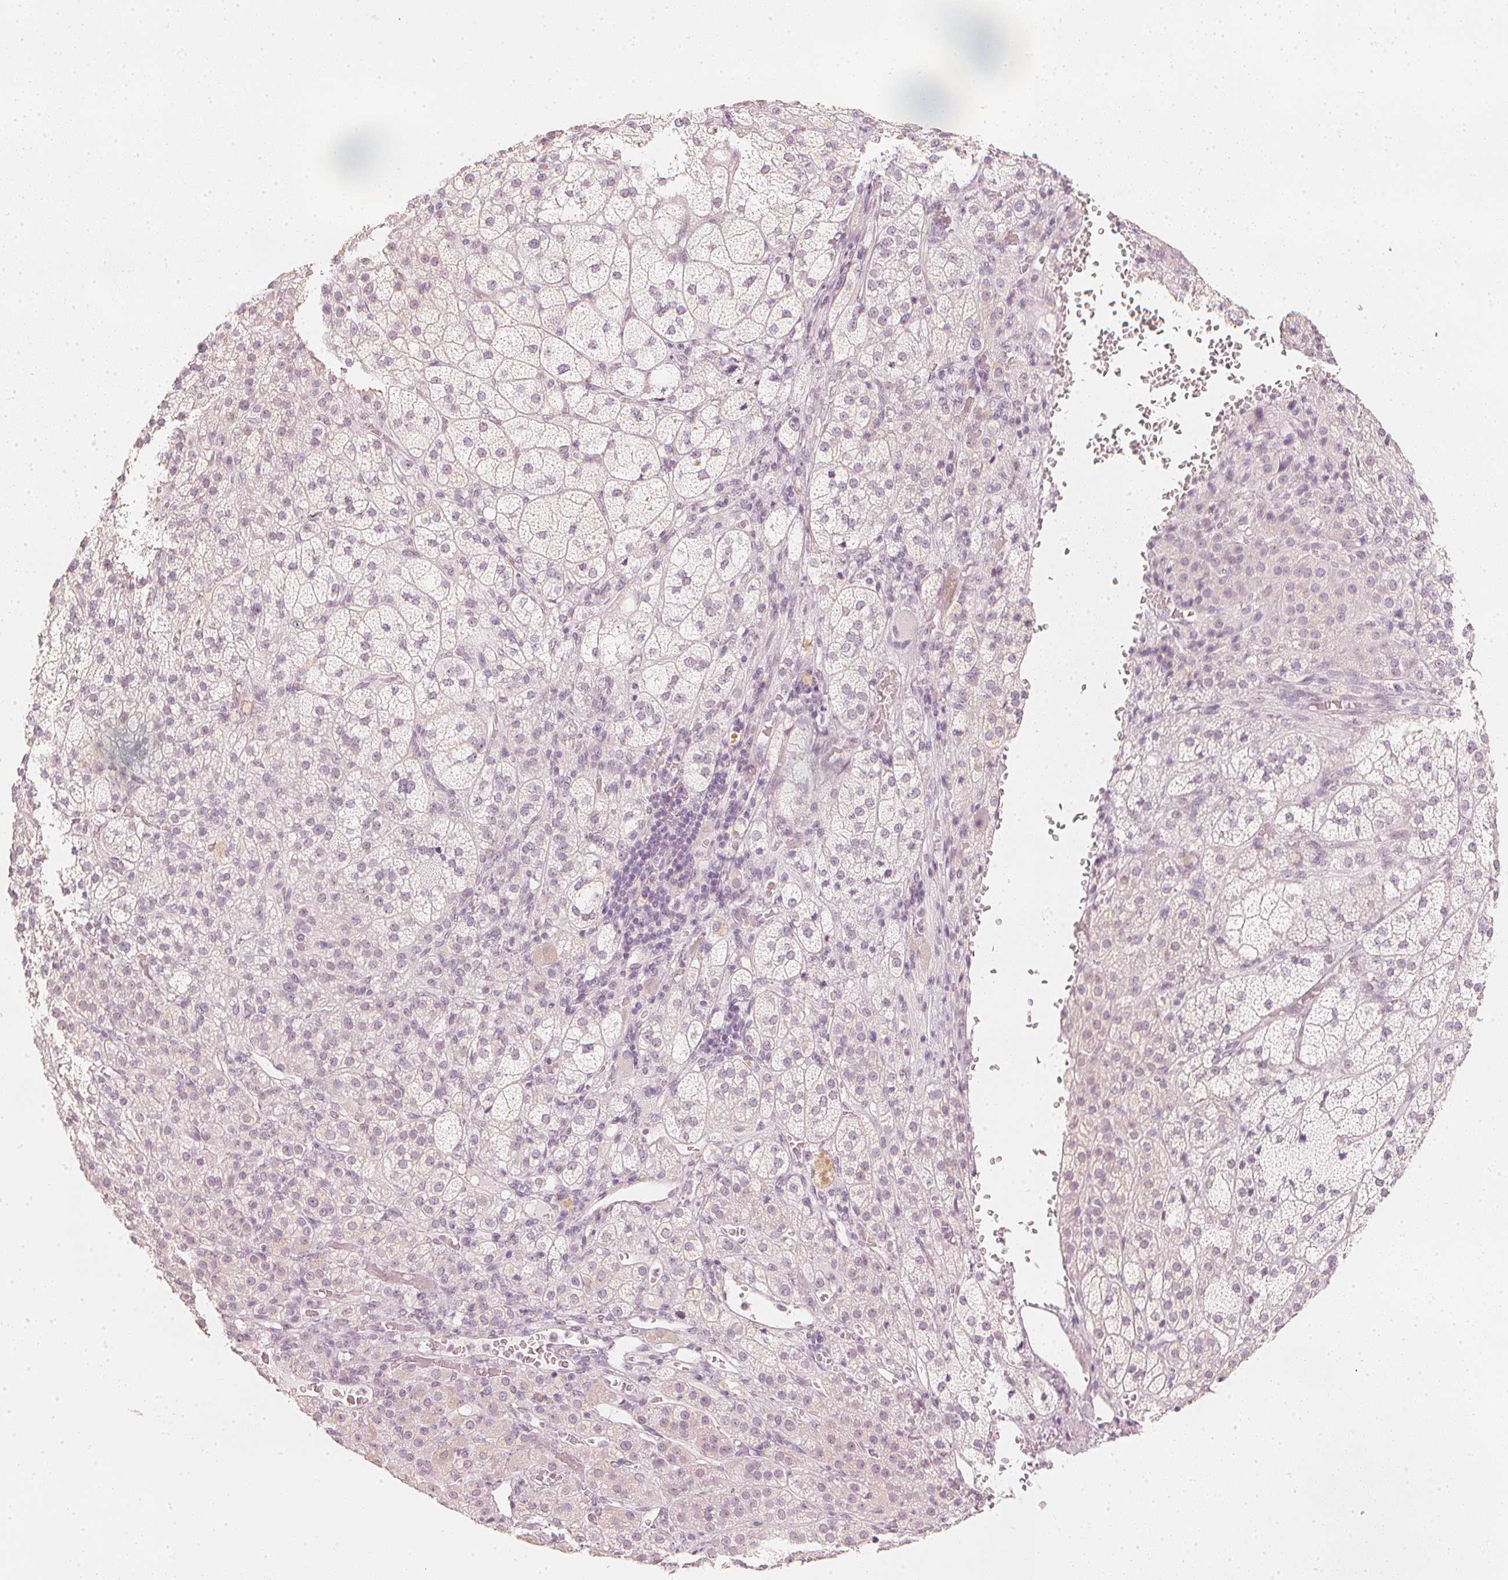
{"staining": {"intensity": "weak", "quantity": "<25%", "location": "cytoplasmic/membranous"}, "tissue": "adrenal gland", "cell_type": "Glandular cells", "image_type": "normal", "snomed": [{"axis": "morphology", "description": "Normal tissue, NOS"}, {"axis": "topography", "description": "Adrenal gland"}], "caption": "Immunohistochemistry of benign human adrenal gland displays no expression in glandular cells. (Immunohistochemistry, brightfield microscopy, high magnification).", "gene": "CALB1", "patient": {"sex": "female", "age": 60}}